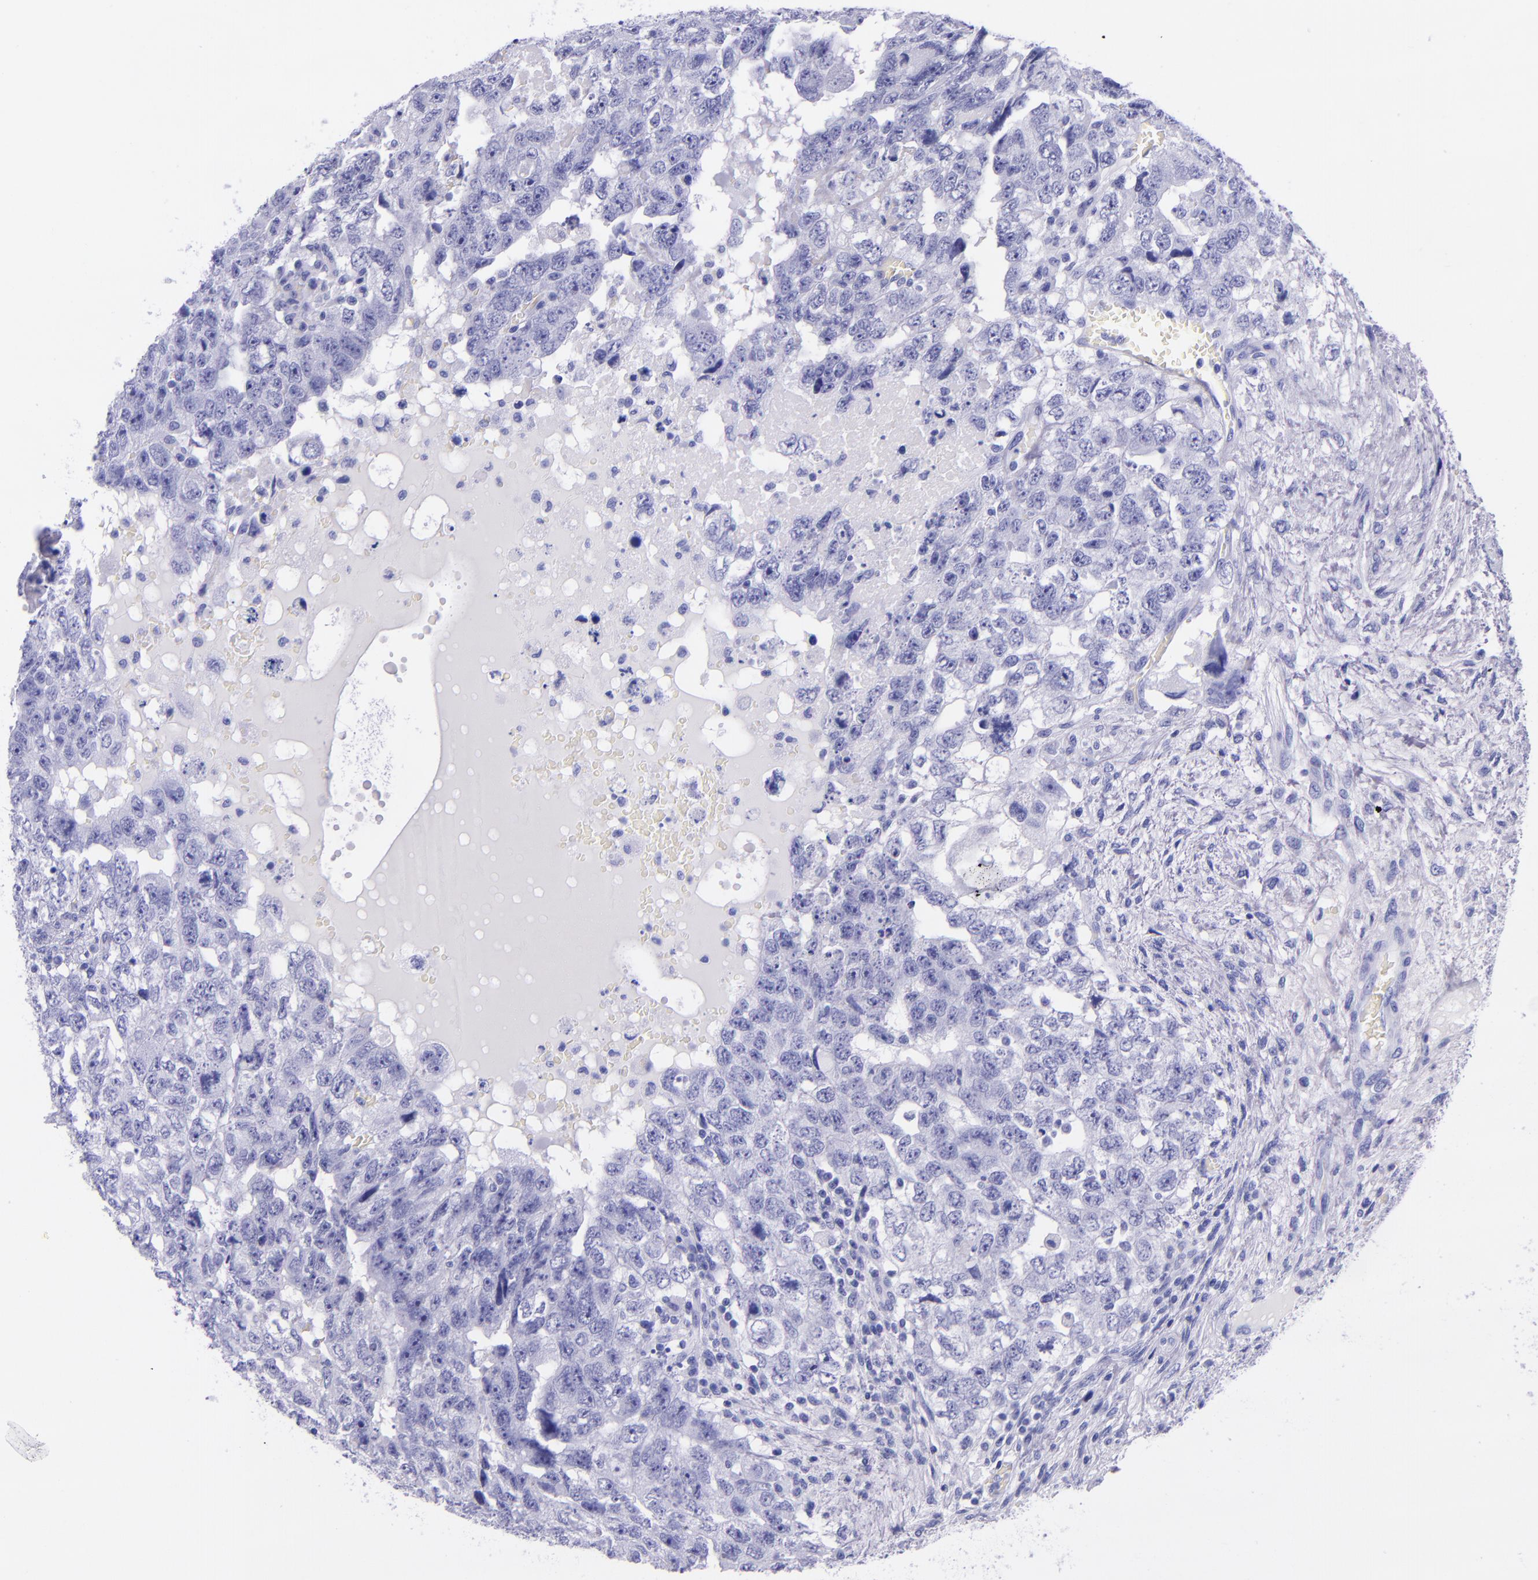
{"staining": {"intensity": "negative", "quantity": "none", "location": "none"}, "tissue": "testis cancer", "cell_type": "Tumor cells", "image_type": "cancer", "snomed": [{"axis": "morphology", "description": "Carcinoma, Embryonal, NOS"}, {"axis": "topography", "description": "Testis"}], "caption": "Testis cancer (embryonal carcinoma) stained for a protein using IHC reveals no positivity tumor cells.", "gene": "MBP", "patient": {"sex": "male", "age": 36}}